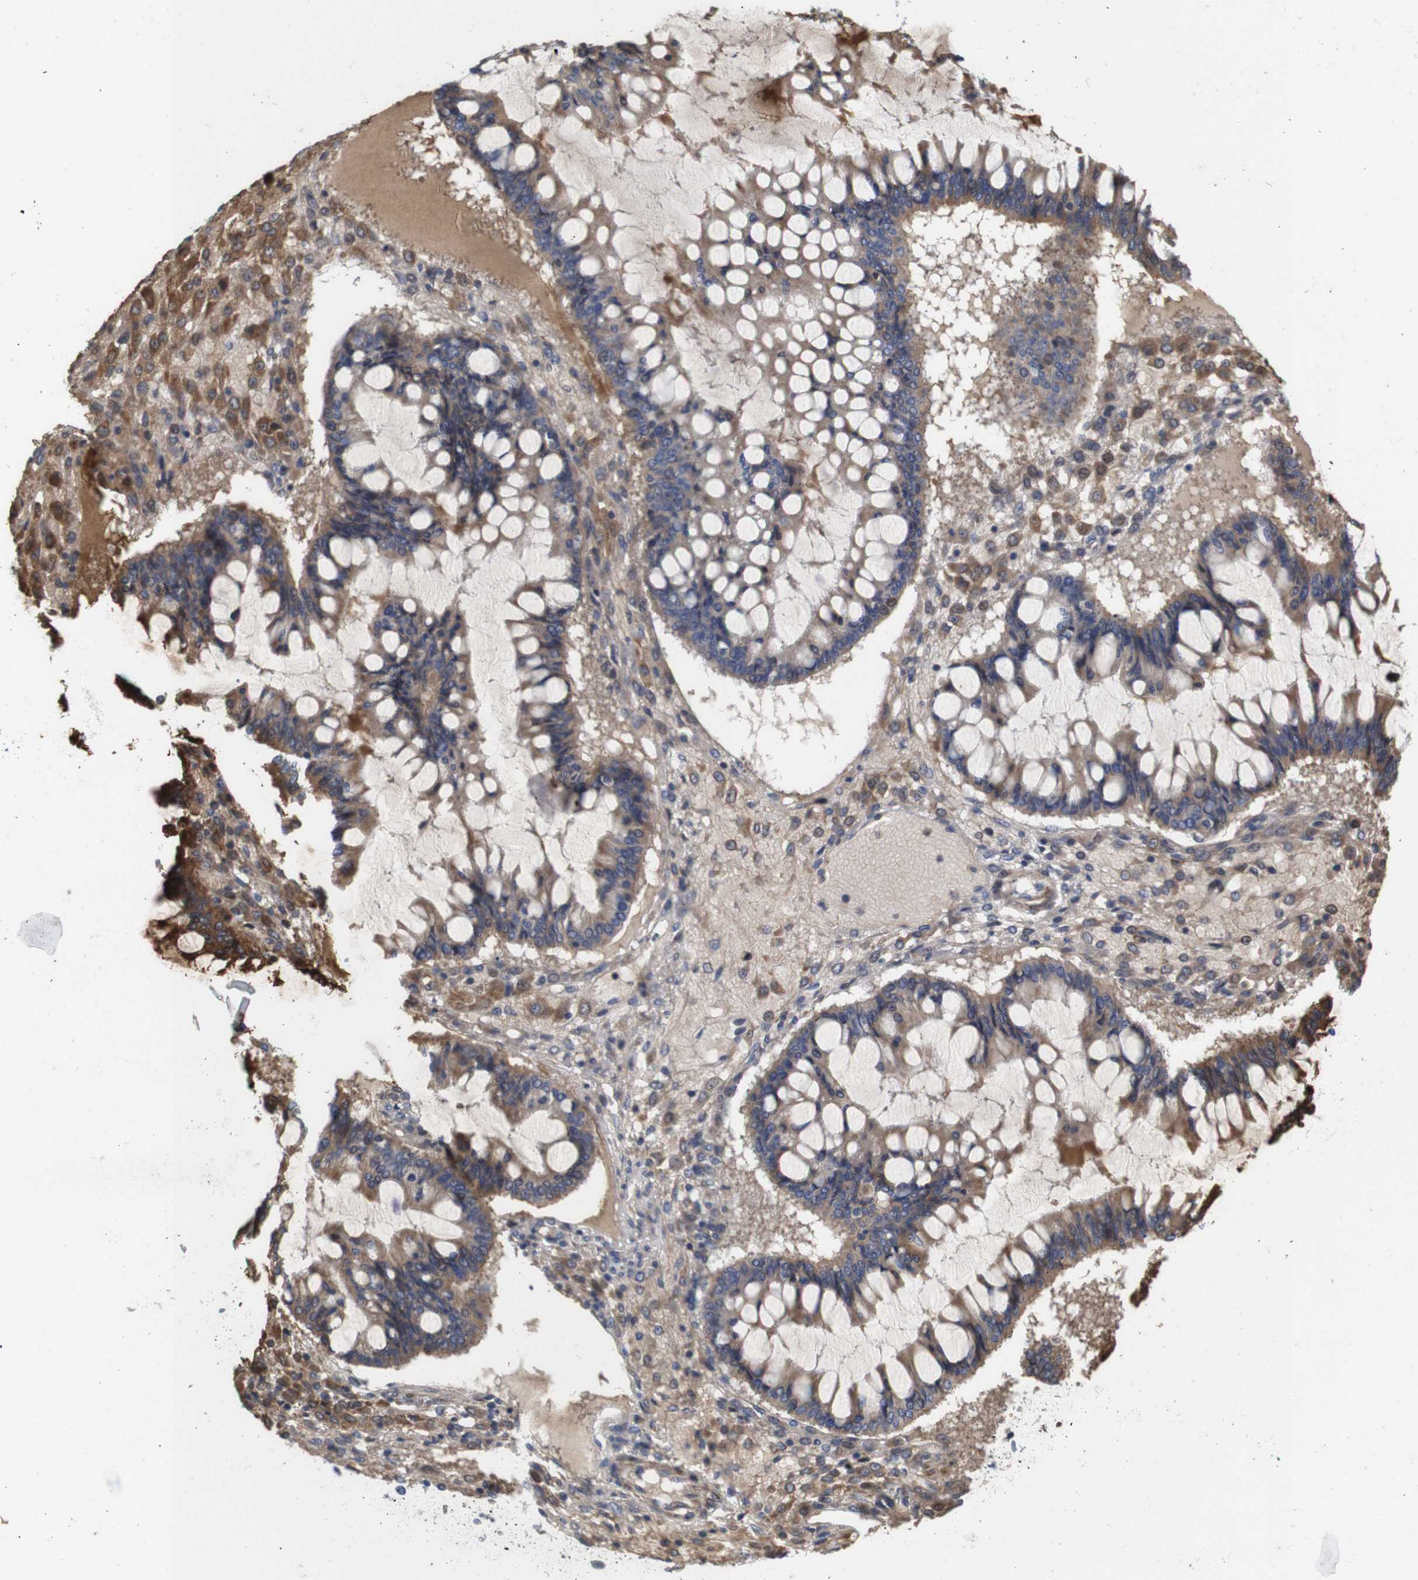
{"staining": {"intensity": "moderate", "quantity": ">75%", "location": "cytoplasmic/membranous"}, "tissue": "ovarian cancer", "cell_type": "Tumor cells", "image_type": "cancer", "snomed": [{"axis": "morphology", "description": "Cystadenocarcinoma, mucinous, NOS"}, {"axis": "topography", "description": "Ovary"}], "caption": "Tumor cells reveal moderate cytoplasmic/membranous staining in about >75% of cells in ovarian cancer. (IHC, brightfield microscopy, high magnification).", "gene": "SPRY3", "patient": {"sex": "female", "age": 73}}